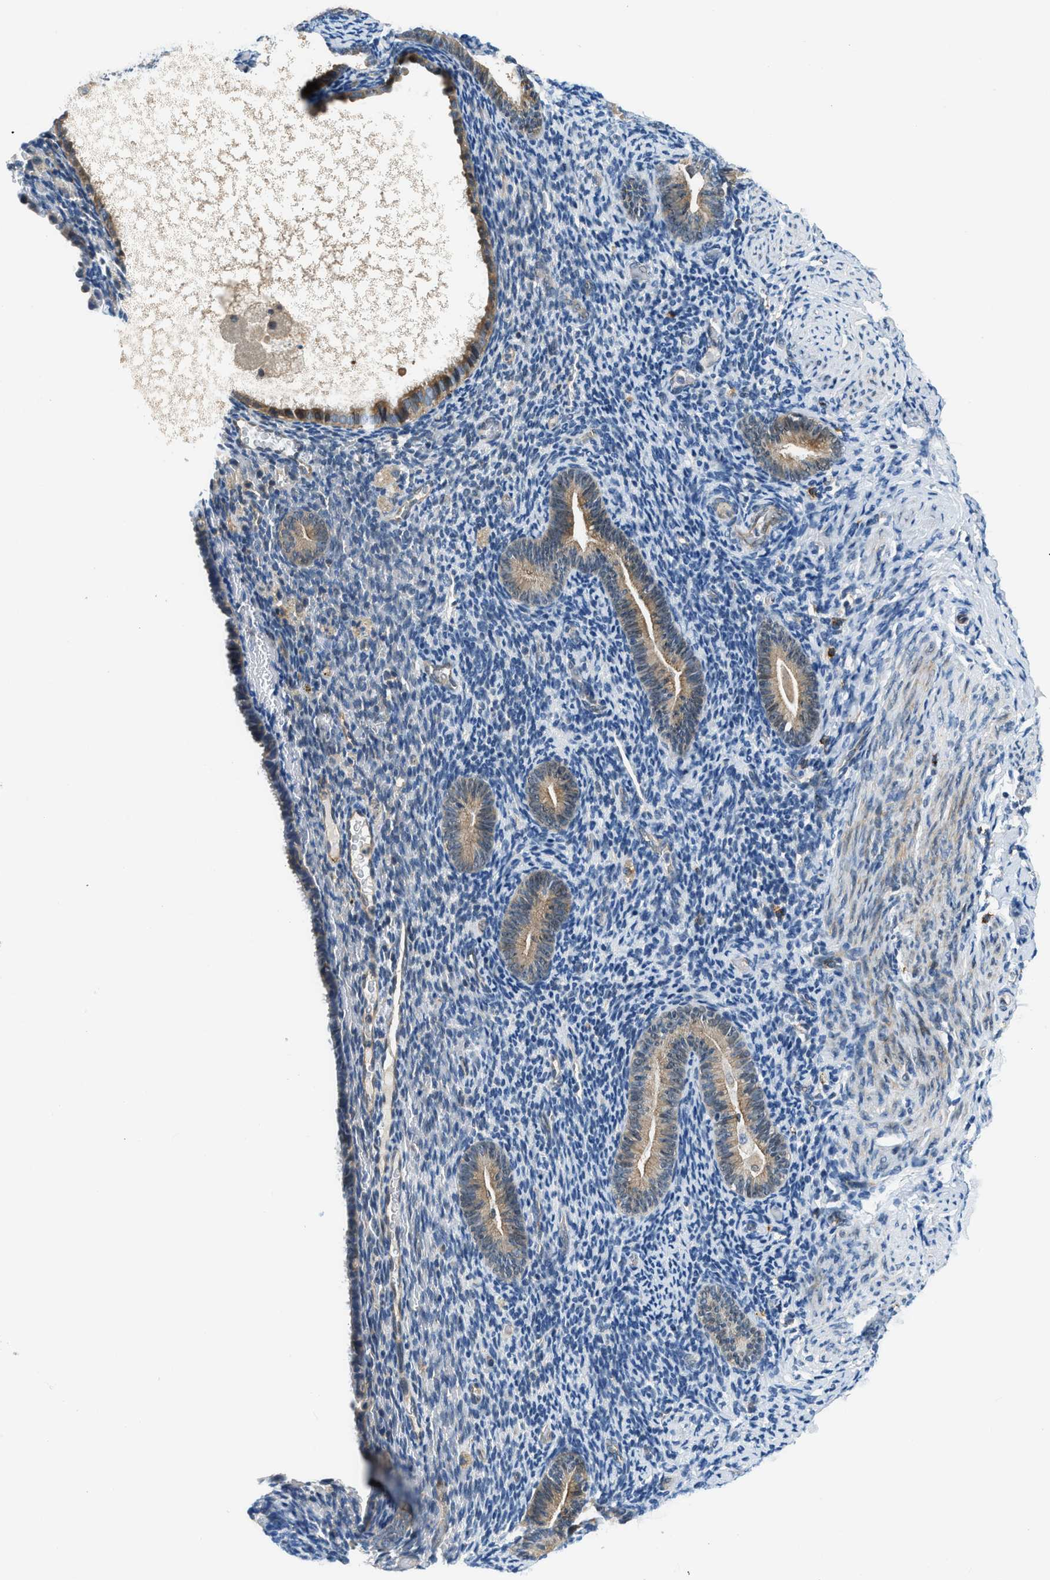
{"staining": {"intensity": "weak", "quantity": "<25%", "location": "cytoplasmic/membranous"}, "tissue": "endometrium", "cell_type": "Cells in endometrial stroma", "image_type": "normal", "snomed": [{"axis": "morphology", "description": "Normal tissue, NOS"}, {"axis": "topography", "description": "Endometrium"}], "caption": "A micrograph of endometrium stained for a protein displays no brown staining in cells in endometrial stroma.", "gene": "CBLB", "patient": {"sex": "female", "age": 51}}